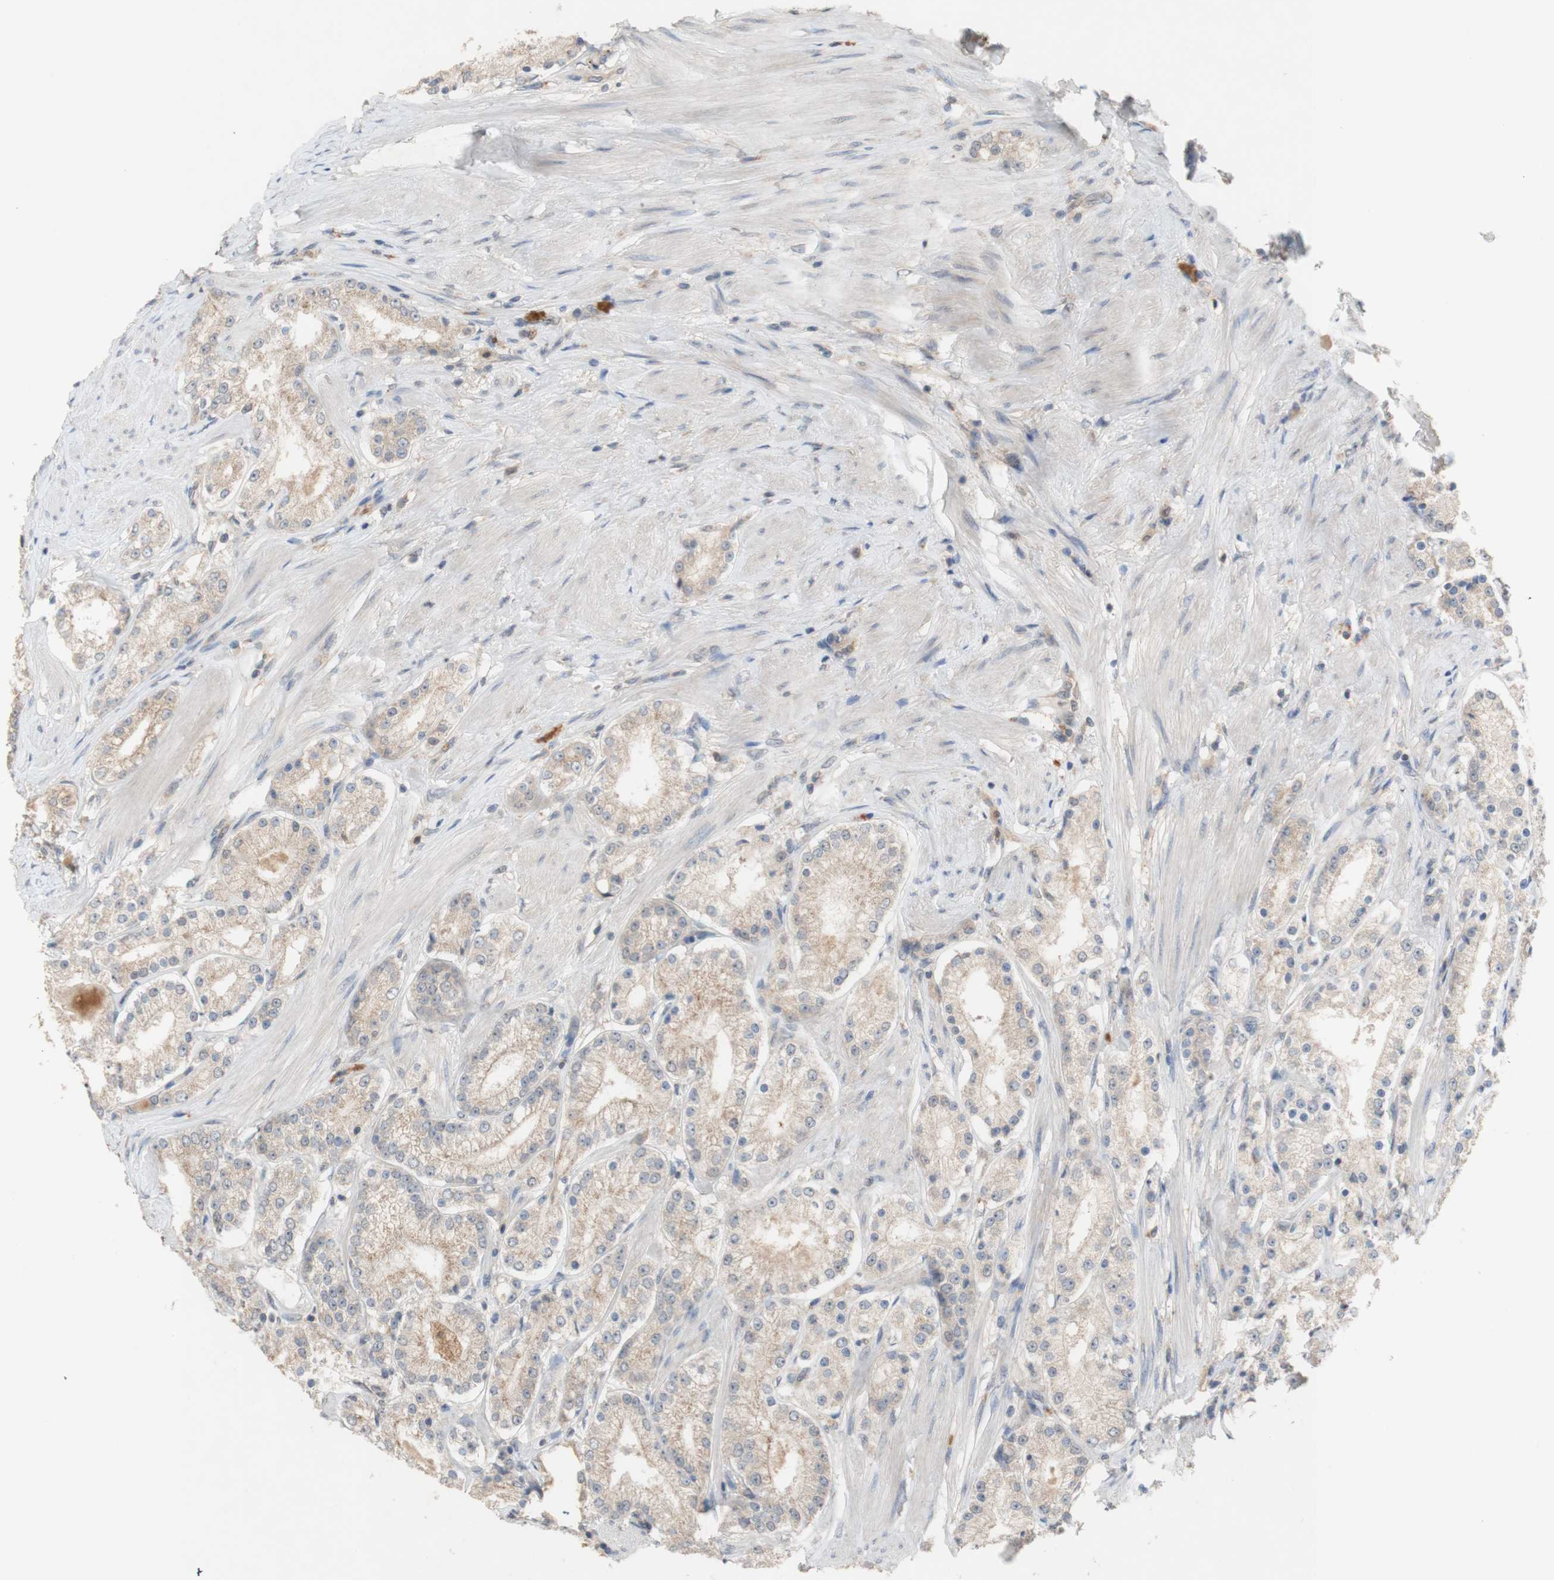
{"staining": {"intensity": "weak", "quantity": ">75%", "location": "cytoplasmic/membranous"}, "tissue": "prostate cancer", "cell_type": "Tumor cells", "image_type": "cancer", "snomed": [{"axis": "morphology", "description": "Adenocarcinoma, Low grade"}, {"axis": "topography", "description": "Prostate"}], "caption": "Human low-grade adenocarcinoma (prostate) stained for a protein (brown) demonstrates weak cytoplasmic/membranous positive expression in approximately >75% of tumor cells.", "gene": "PEX2", "patient": {"sex": "male", "age": 63}}